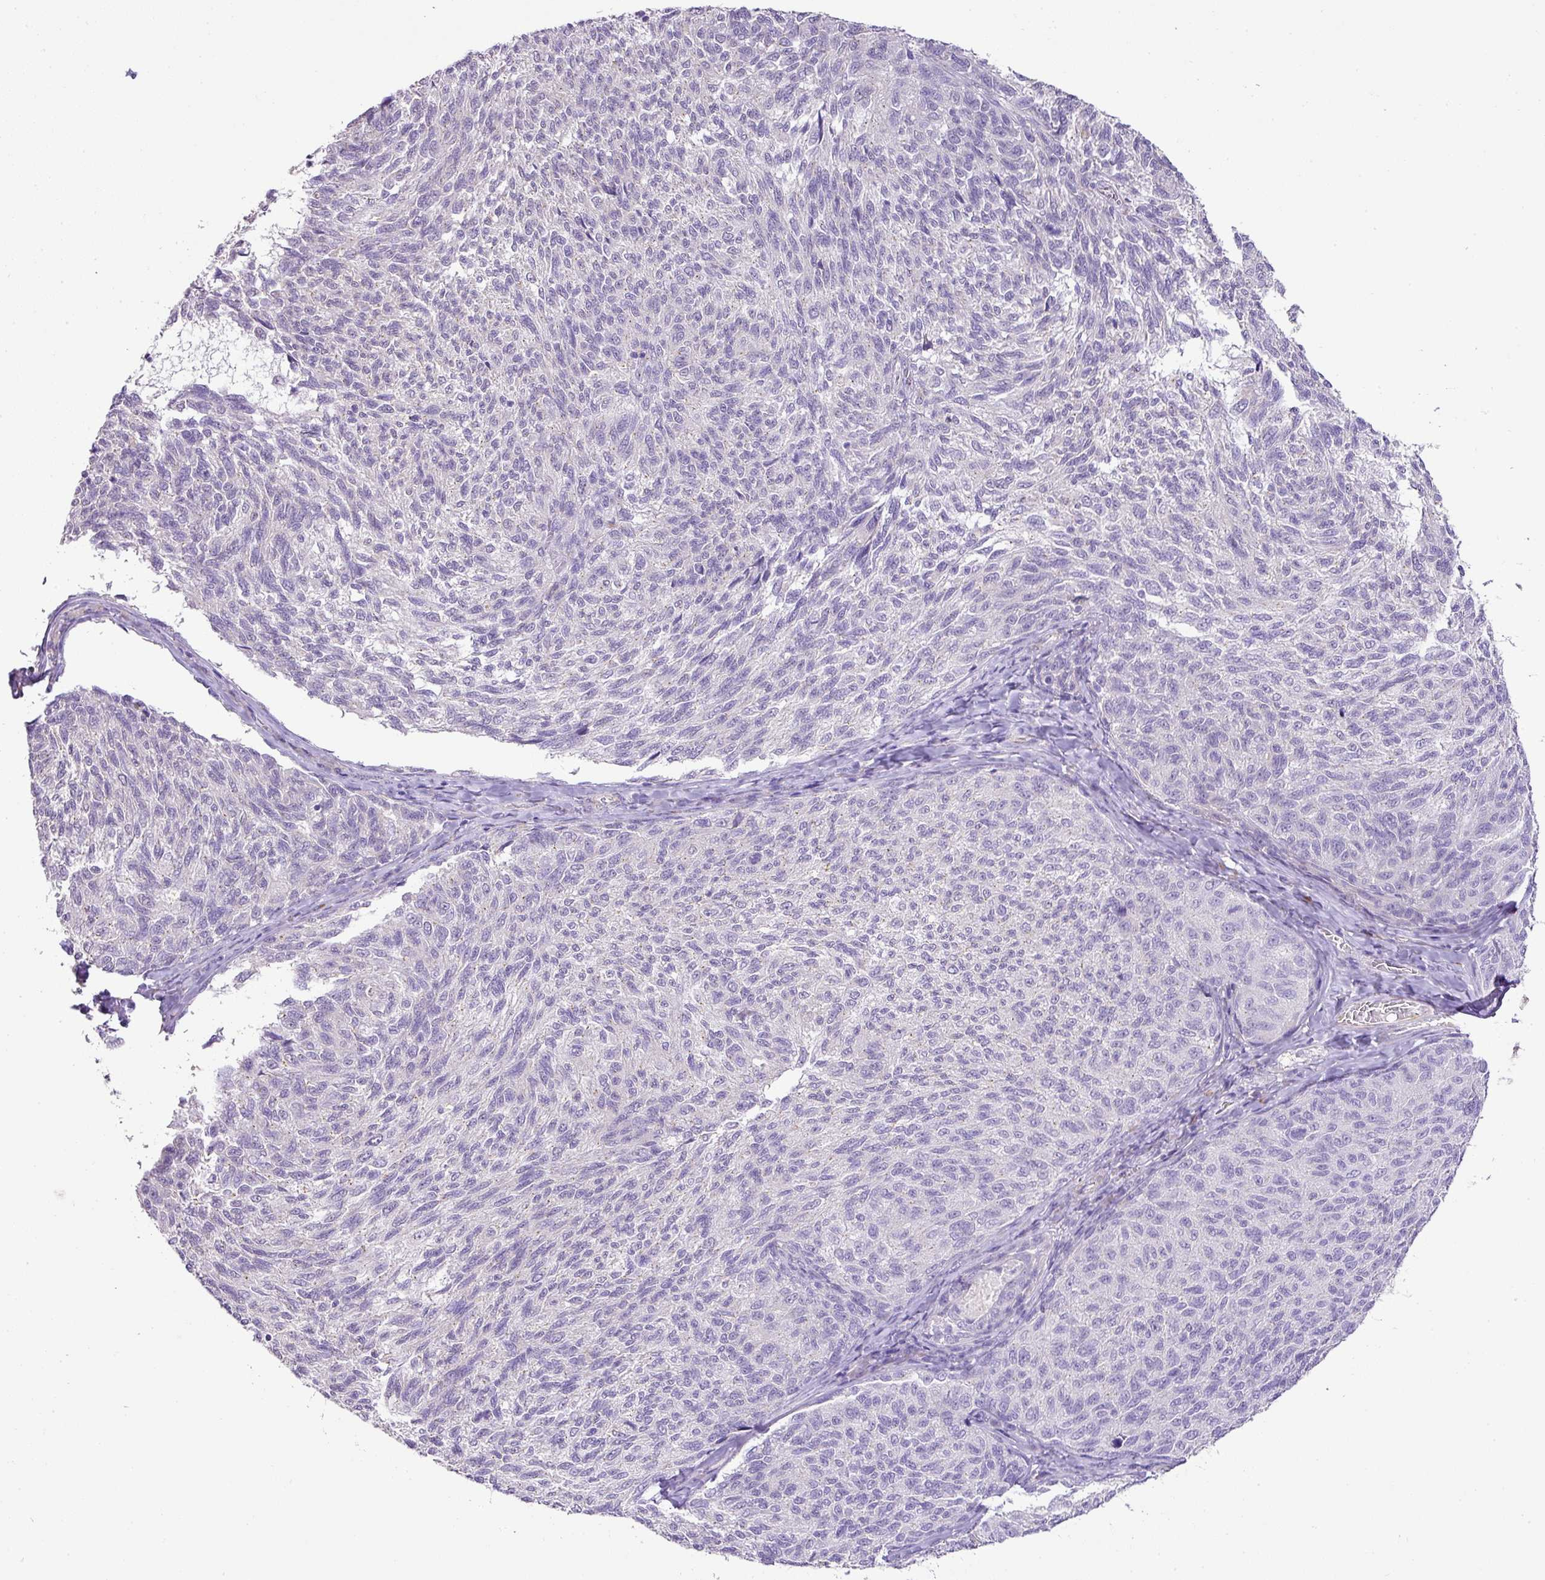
{"staining": {"intensity": "negative", "quantity": "none", "location": "none"}, "tissue": "melanoma", "cell_type": "Tumor cells", "image_type": "cancer", "snomed": [{"axis": "morphology", "description": "Malignant melanoma, NOS"}, {"axis": "topography", "description": "Skin"}], "caption": "This is an immunohistochemistry micrograph of malignant melanoma. There is no positivity in tumor cells.", "gene": "DIP2A", "patient": {"sex": "female", "age": 73}}